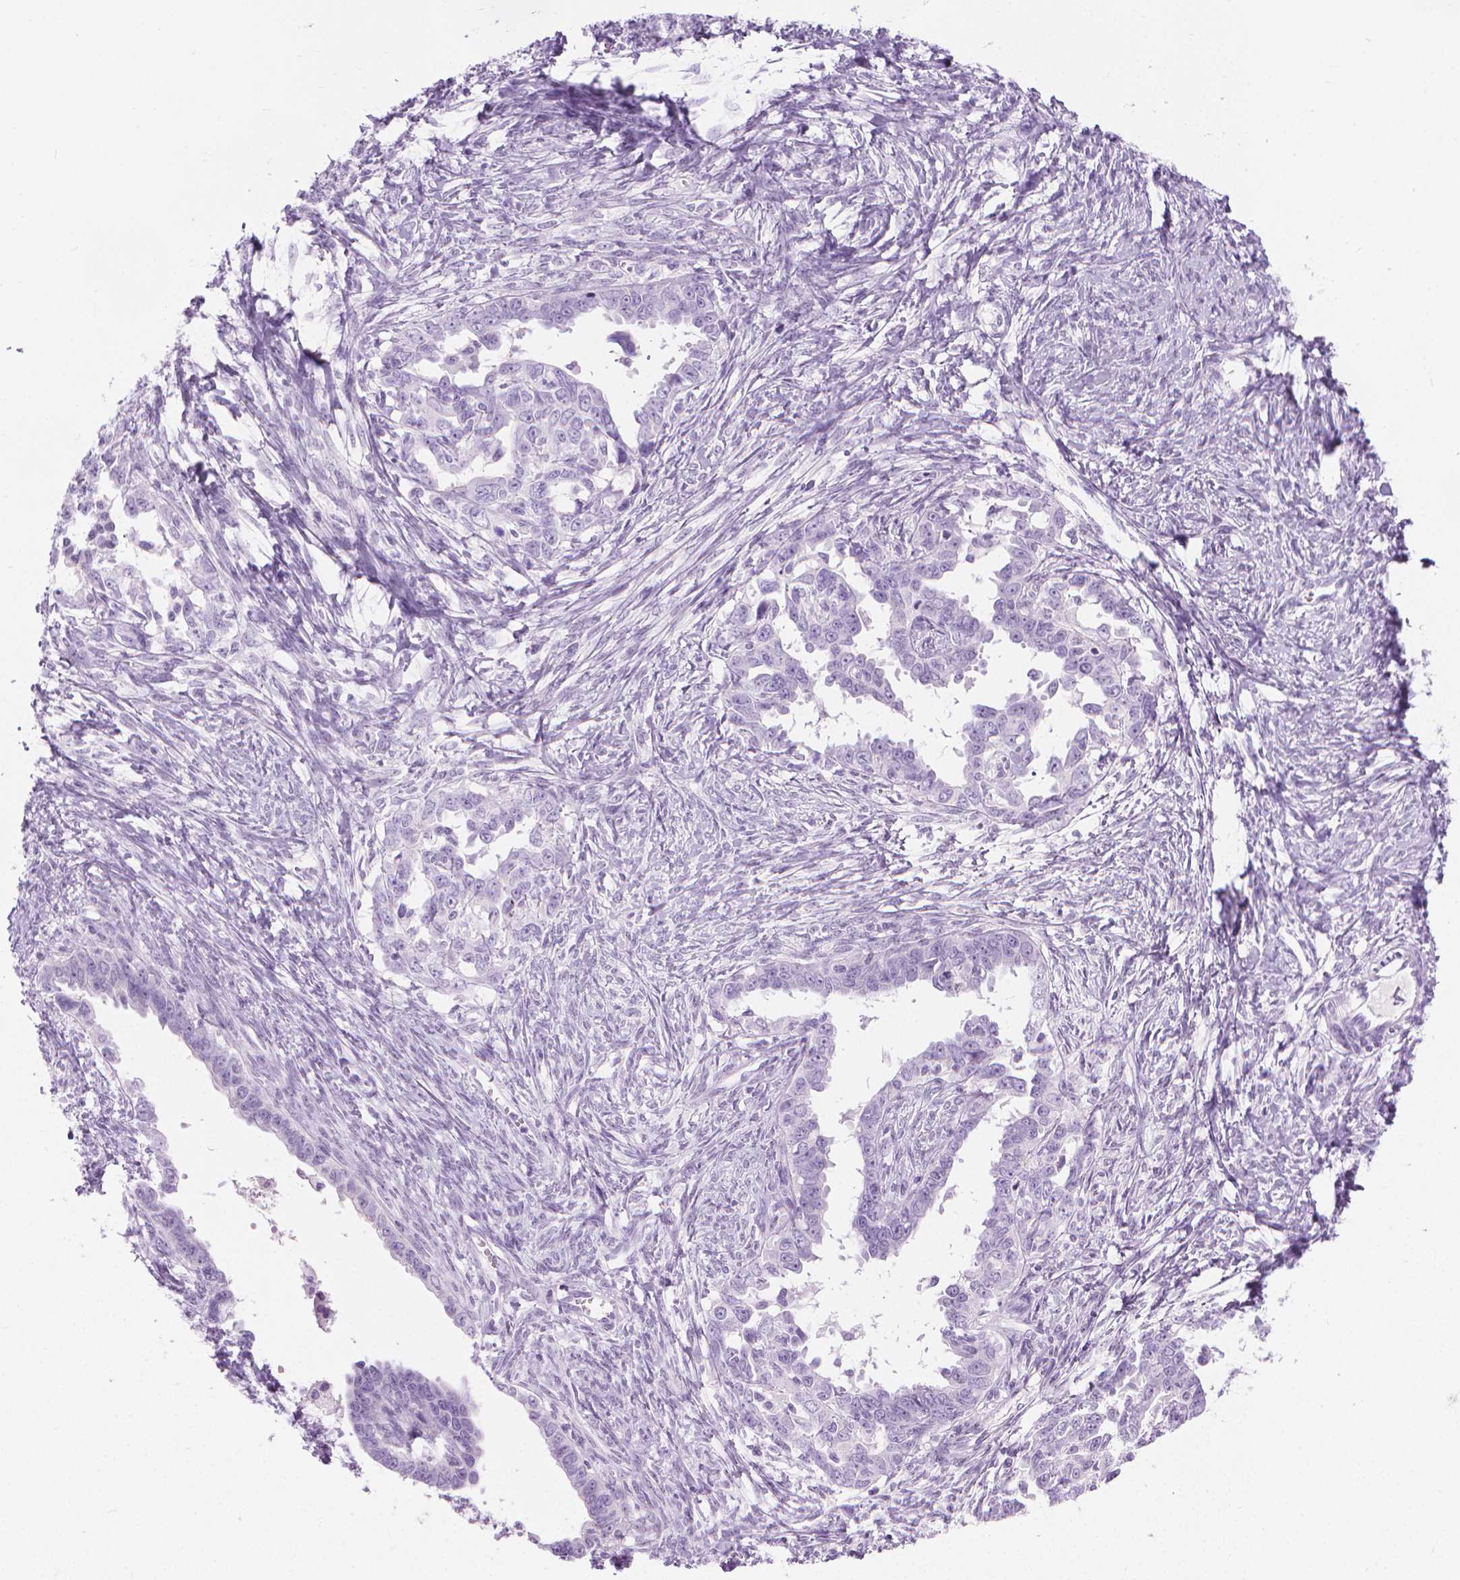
{"staining": {"intensity": "negative", "quantity": "none", "location": "none"}, "tissue": "ovarian cancer", "cell_type": "Tumor cells", "image_type": "cancer", "snomed": [{"axis": "morphology", "description": "Cystadenocarcinoma, serous, NOS"}, {"axis": "topography", "description": "Ovary"}], "caption": "This is an immunohistochemistry photomicrograph of ovarian cancer (serous cystadenocarcinoma). There is no staining in tumor cells.", "gene": "CFAP52", "patient": {"sex": "female", "age": 69}}